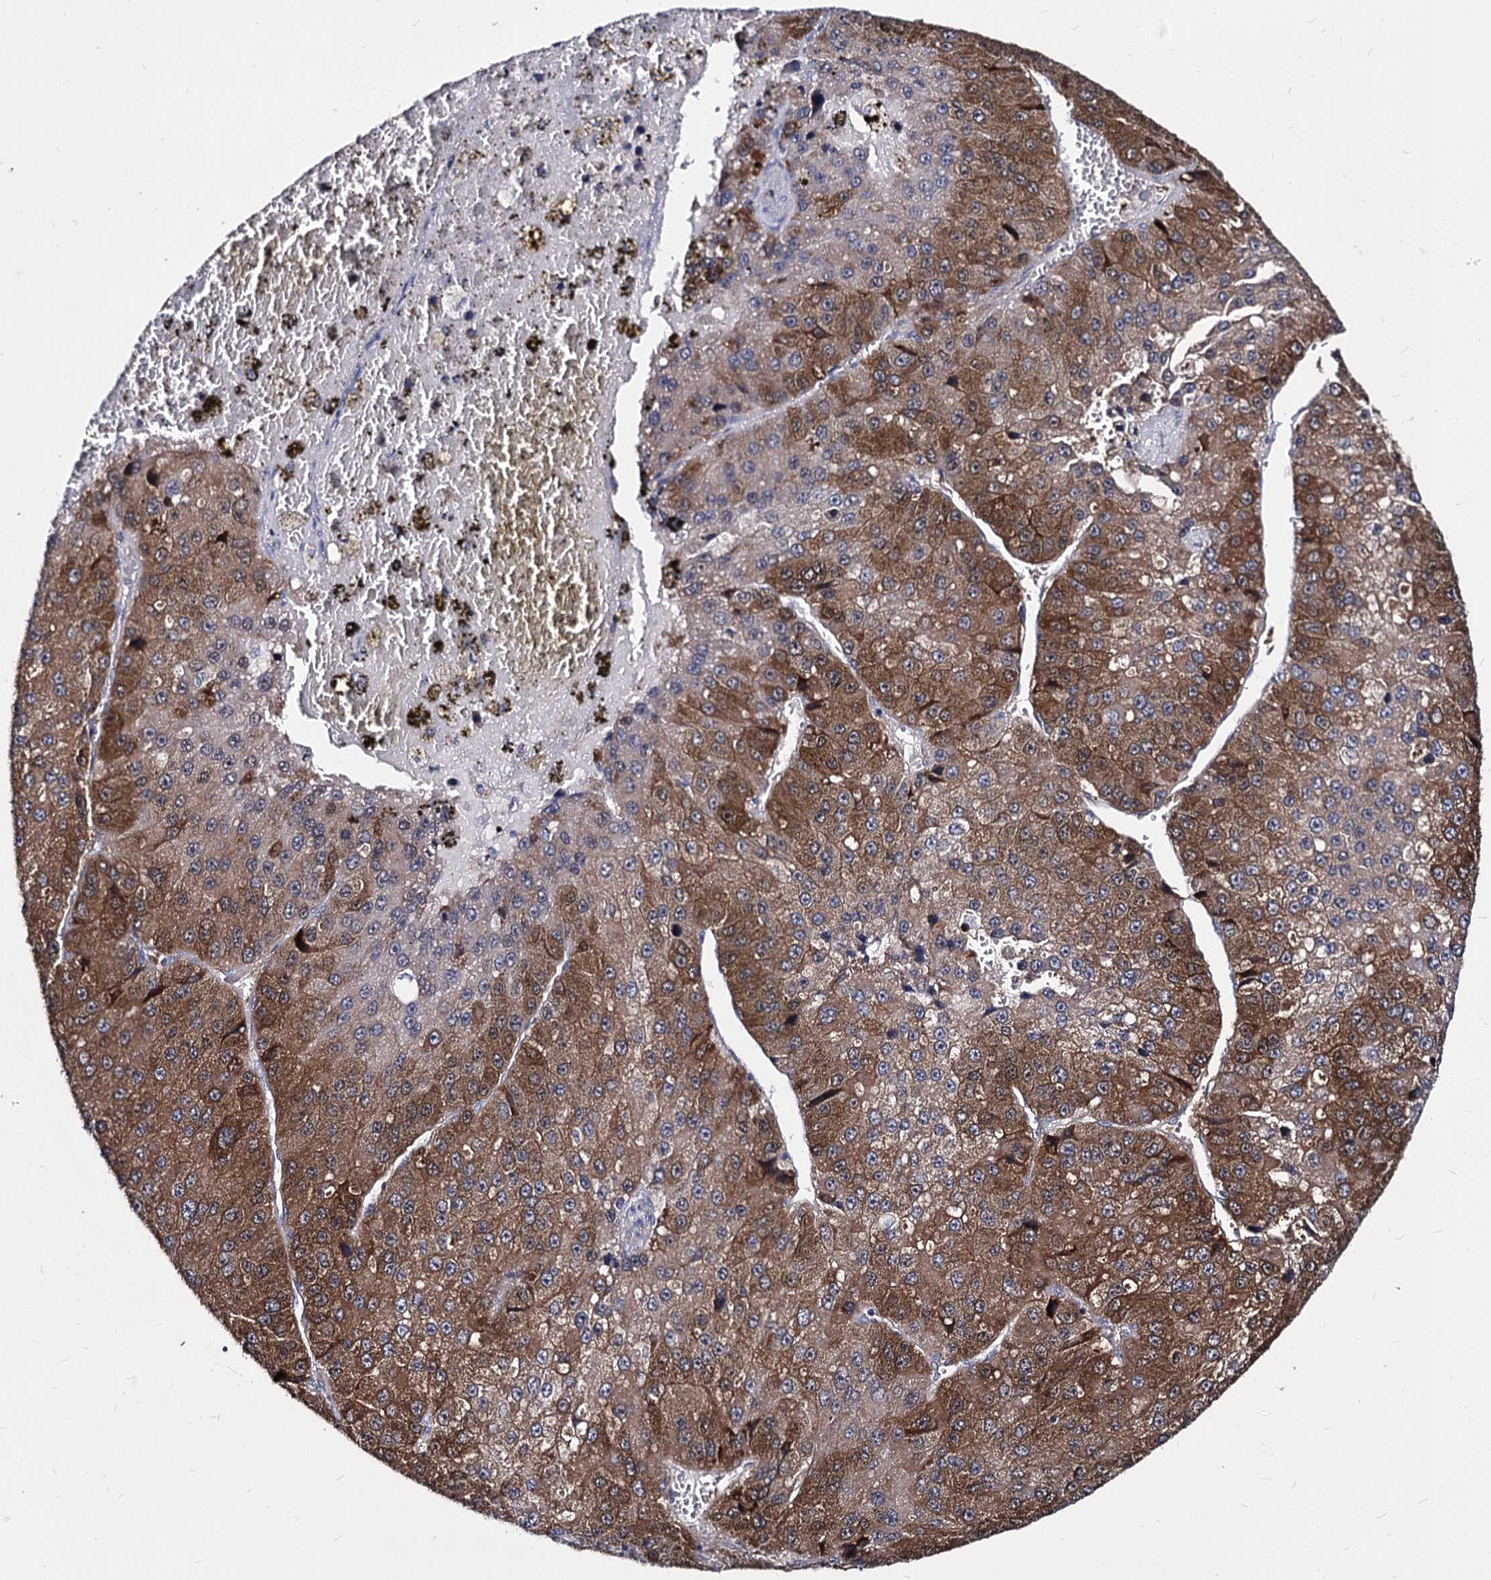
{"staining": {"intensity": "moderate", "quantity": ">75%", "location": "cytoplasmic/membranous"}, "tissue": "liver cancer", "cell_type": "Tumor cells", "image_type": "cancer", "snomed": [{"axis": "morphology", "description": "Carcinoma, Hepatocellular, NOS"}, {"axis": "topography", "description": "Liver"}], "caption": "Immunohistochemical staining of human liver cancer displays moderate cytoplasmic/membranous protein positivity in about >75% of tumor cells.", "gene": "NME1", "patient": {"sex": "female", "age": 73}}